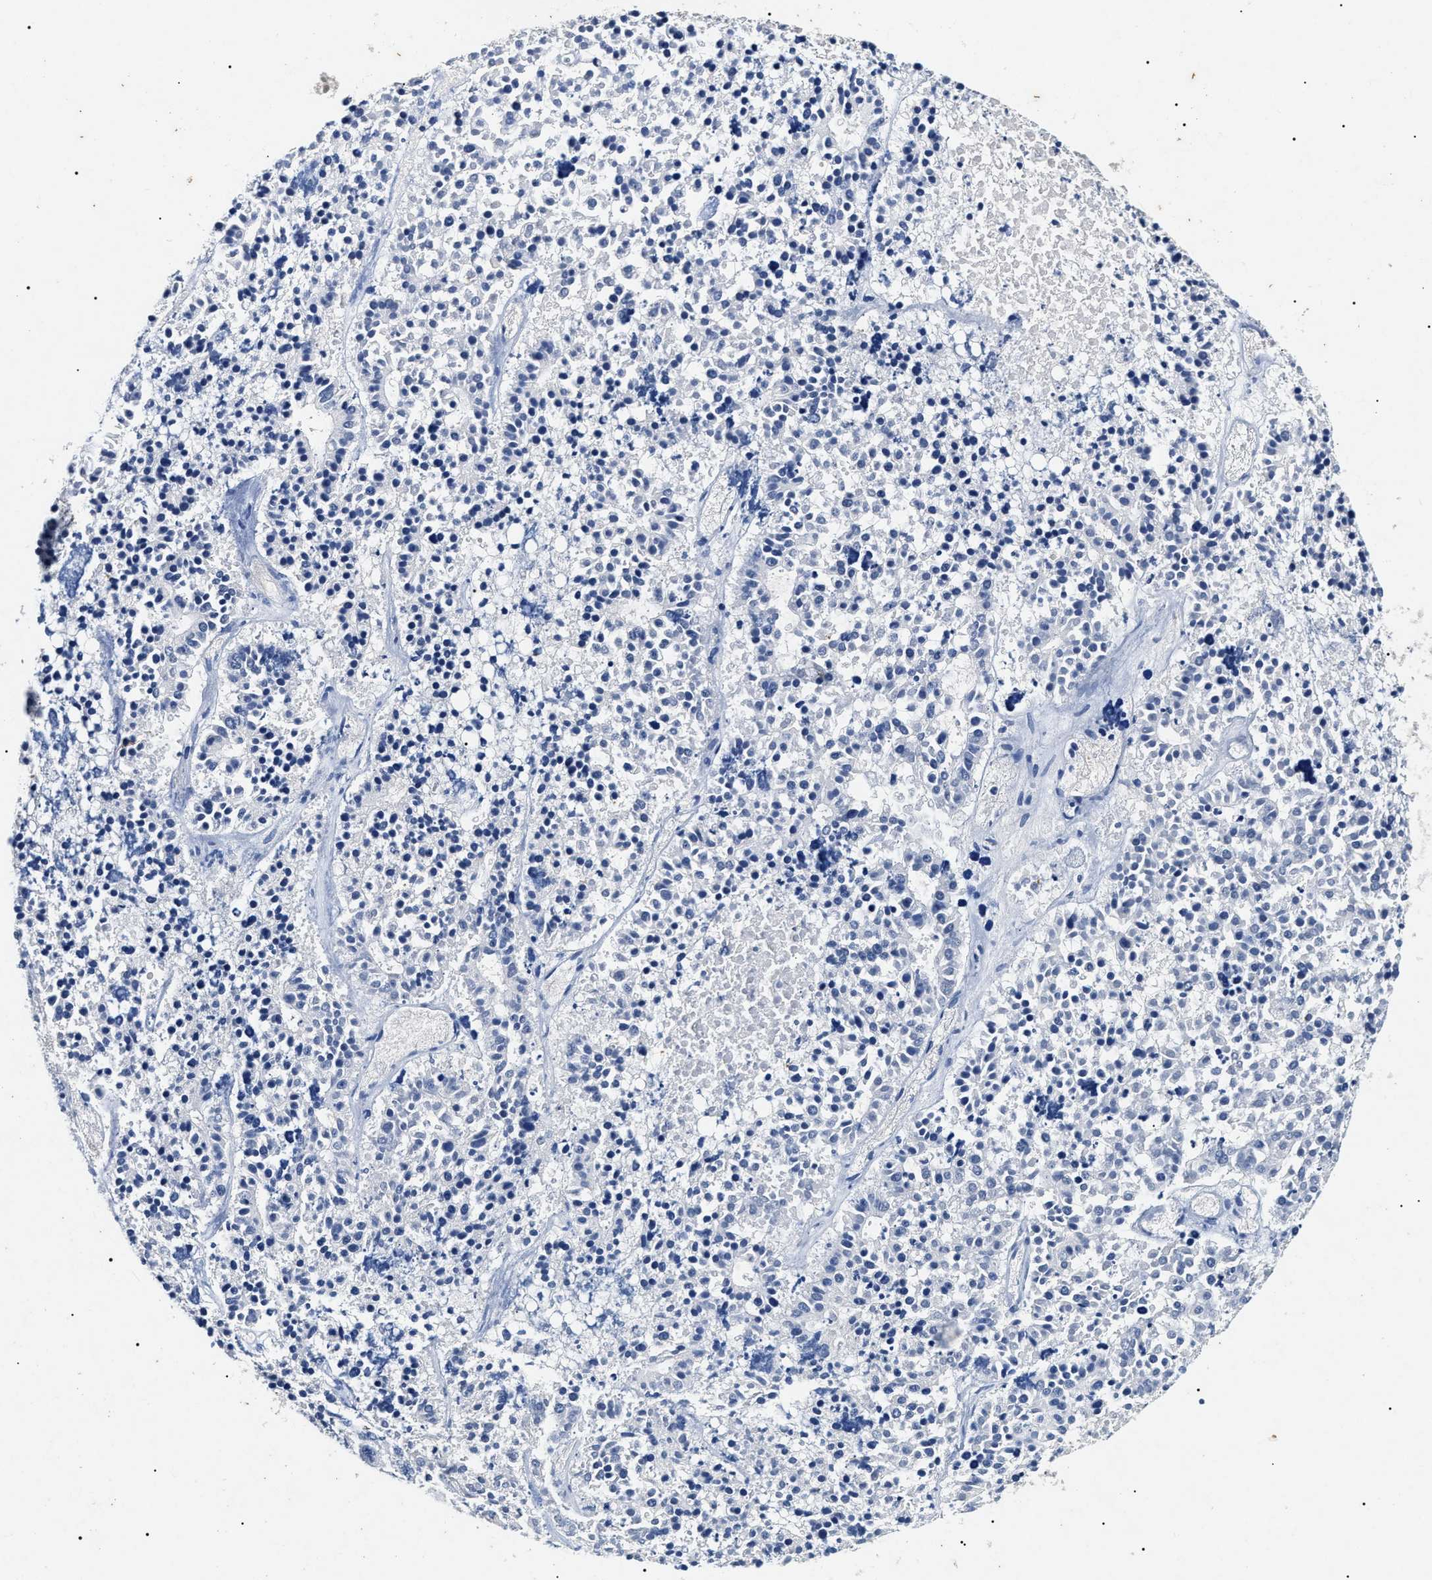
{"staining": {"intensity": "negative", "quantity": "none", "location": "none"}, "tissue": "pancreatic cancer", "cell_type": "Tumor cells", "image_type": "cancer", "snomed": [{"axis": "morphology", "description": "Adenocarcinoma, NOS"}, {"axis": "topography", "description": "Pancreas"}], "caption": "A high-resolution micrograph shows immunohistochemistry staining of pancreatic cancer (adenocarcinoma), which demonstrates no significant positivity in tumor cells.", "gene": "LRRC8E", "patient": {"sex": "male", "age": 50}}